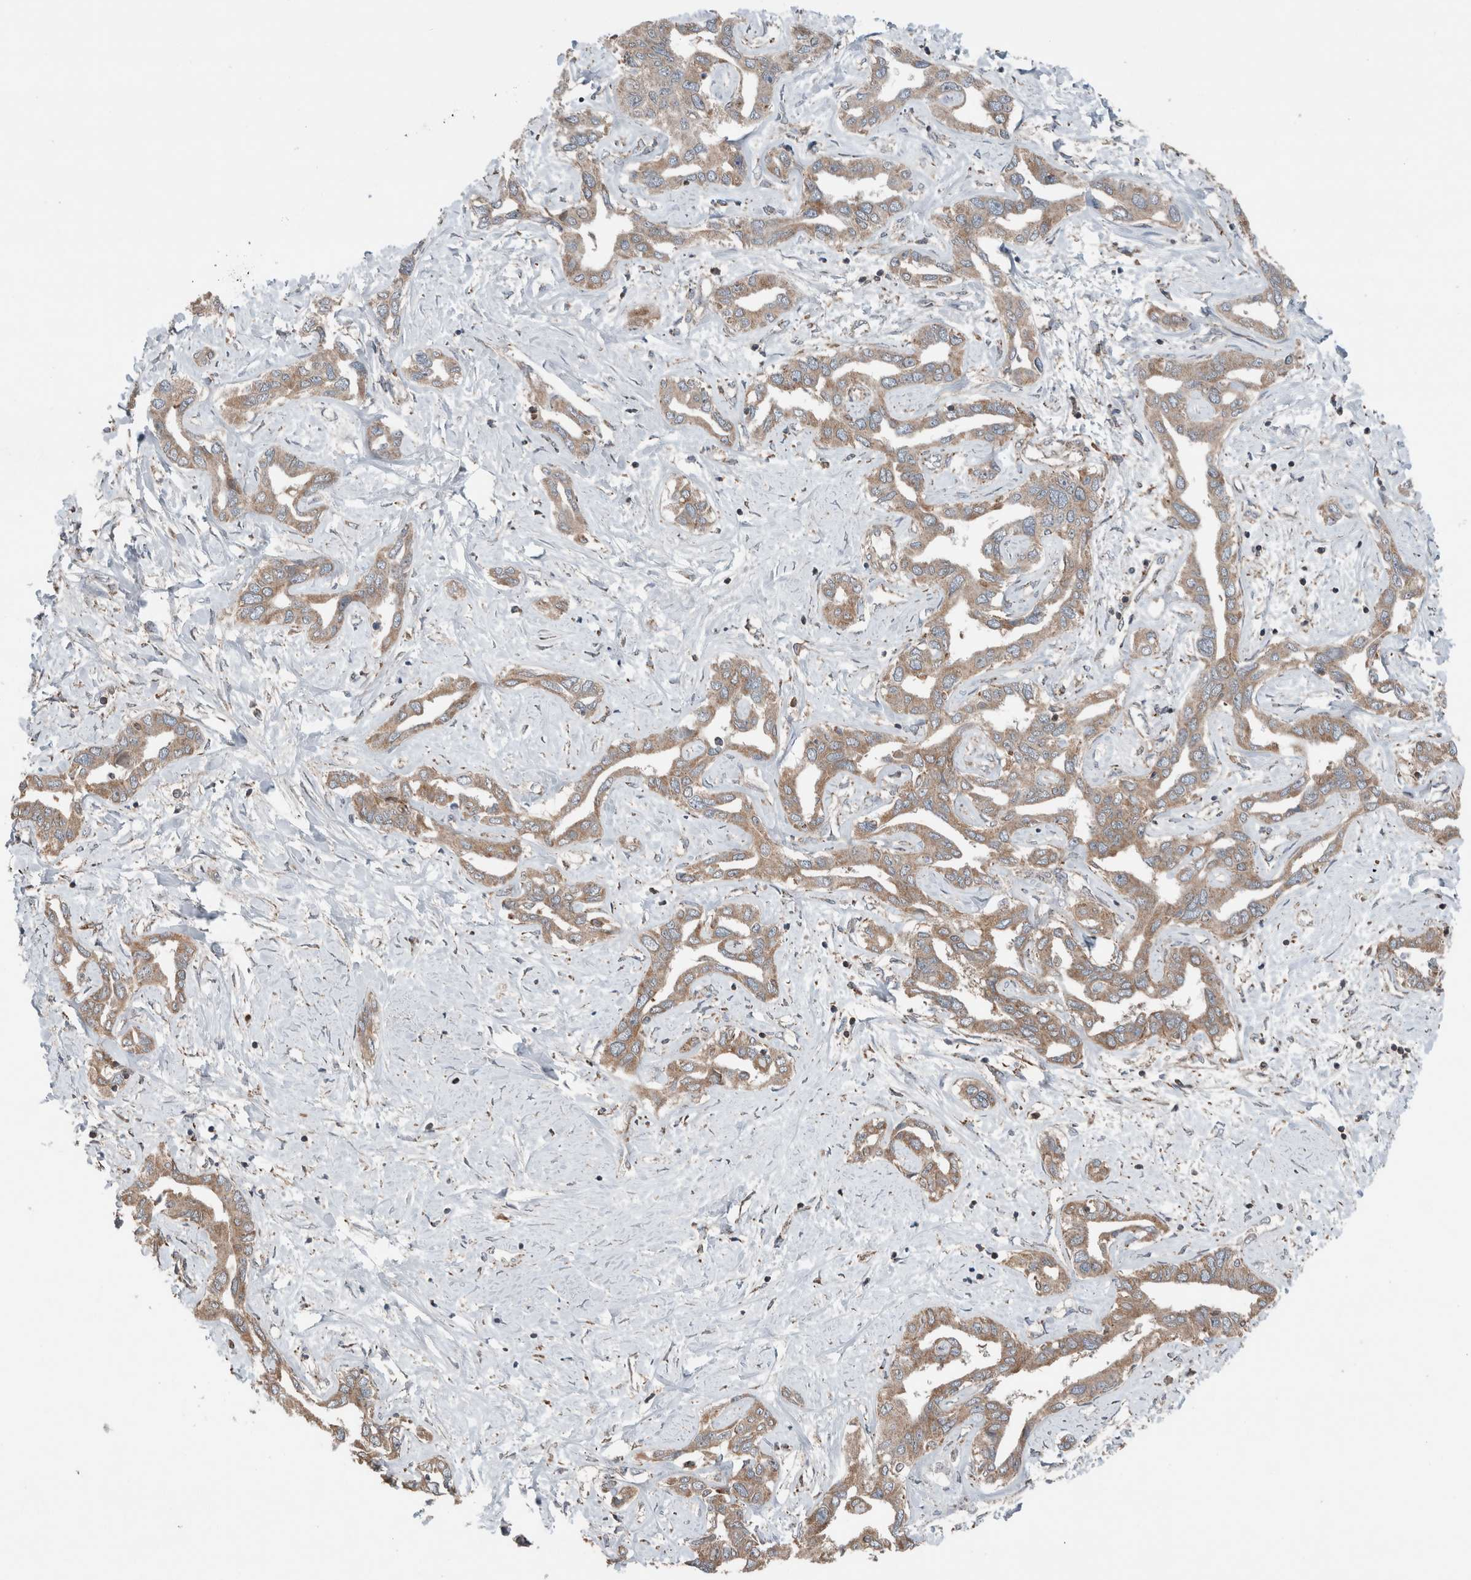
{"staining": {"intensity": "weak", "quantity": ">75%", "location": "cytoplasmic/membranous"}, "tissue": "liver cancer", "cell_type": "Tumor cells", "image_type": "cancer", "snomed": [{"axis": "morphology", "description": "Cholangiocarcinoma"}, {"axis": "topography", "description": "Liver"}], "caption": "Liver cancer (cholangiocarcinoma) stained for a protein demonstrates weak cytoplasmic/membranous positivity in tumor cells.", "gene": "KLK14", "patient": {"sex": "male", "age": 59}}